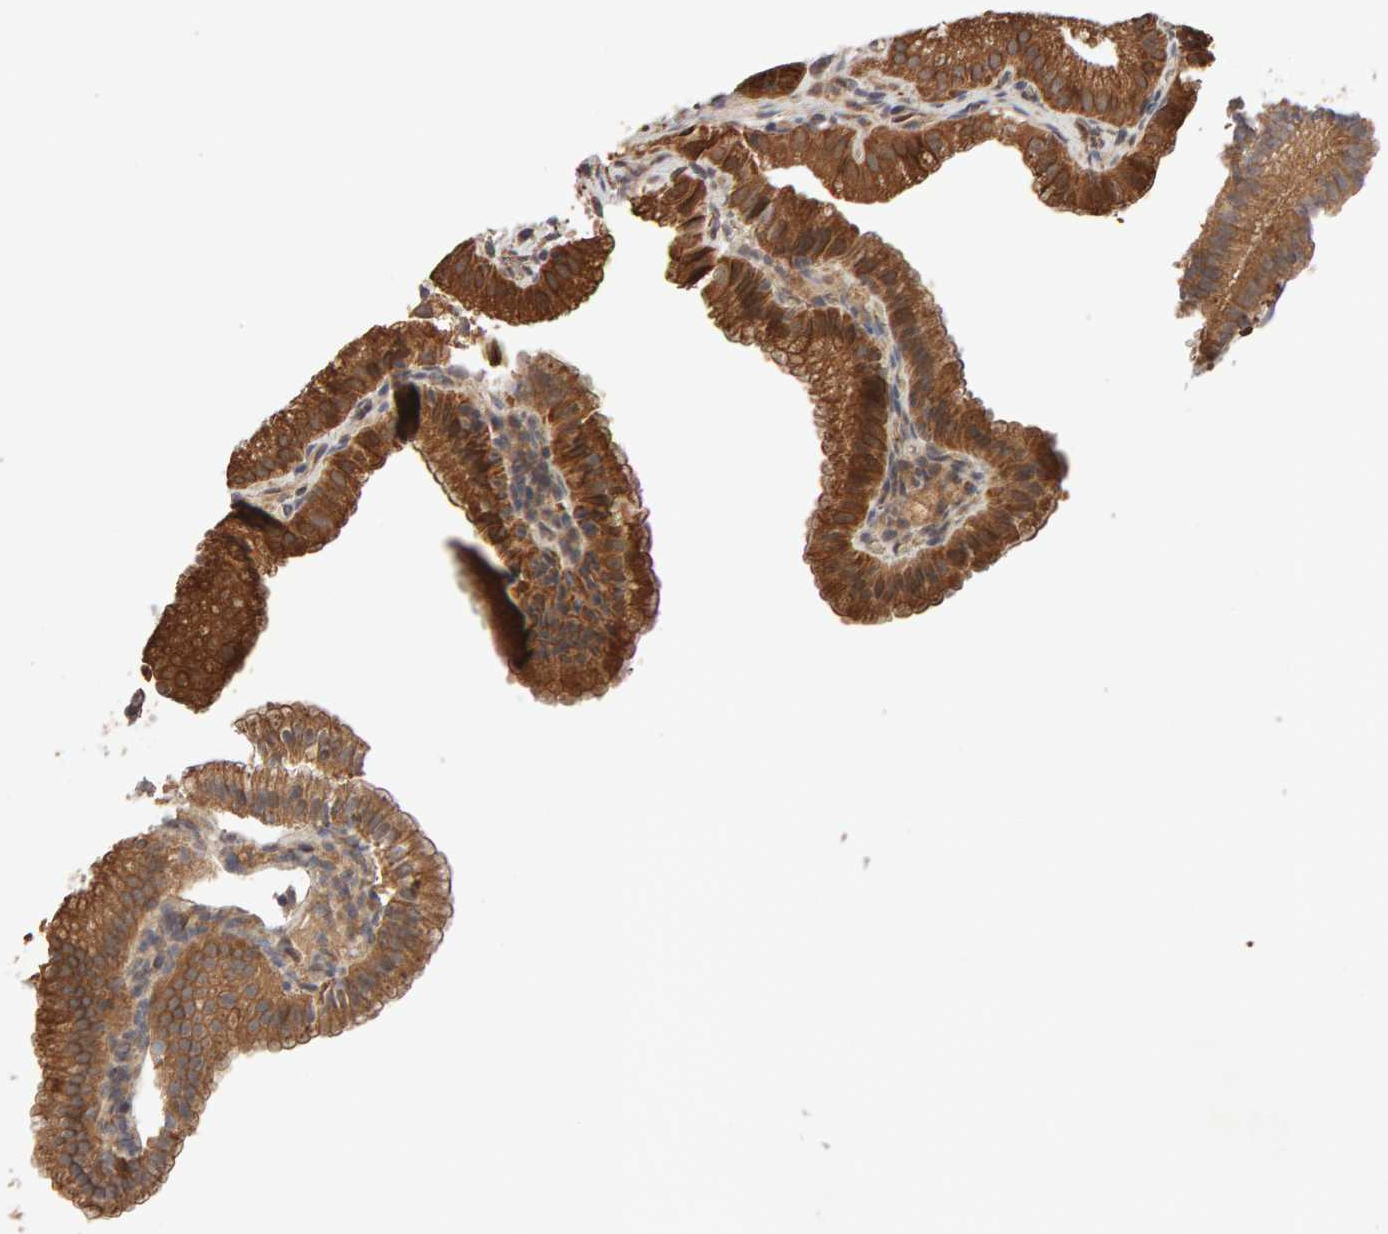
{"staining": {"intensity": "strong", "quantity": ">75%", "location": "cytoplasmic/membranous"}, "tissue": "gallbladder", "cell_type": "Glandular cells", "image_type": "normal", "snomed": [{"axis": "morphology", "description": "Normal tissue, NOS"}, {"axis": "topography", "description": "Gallbladder"}], "caption": "Approximately >75% of glandular cells in unremarkable human gallbladder exhibit strong cytoplasmic/membranous protein positivity as visualized by brown immunohistochemical staining.", "gene": "SYNRG", "patient": {"sex": "male", "age": 38}}